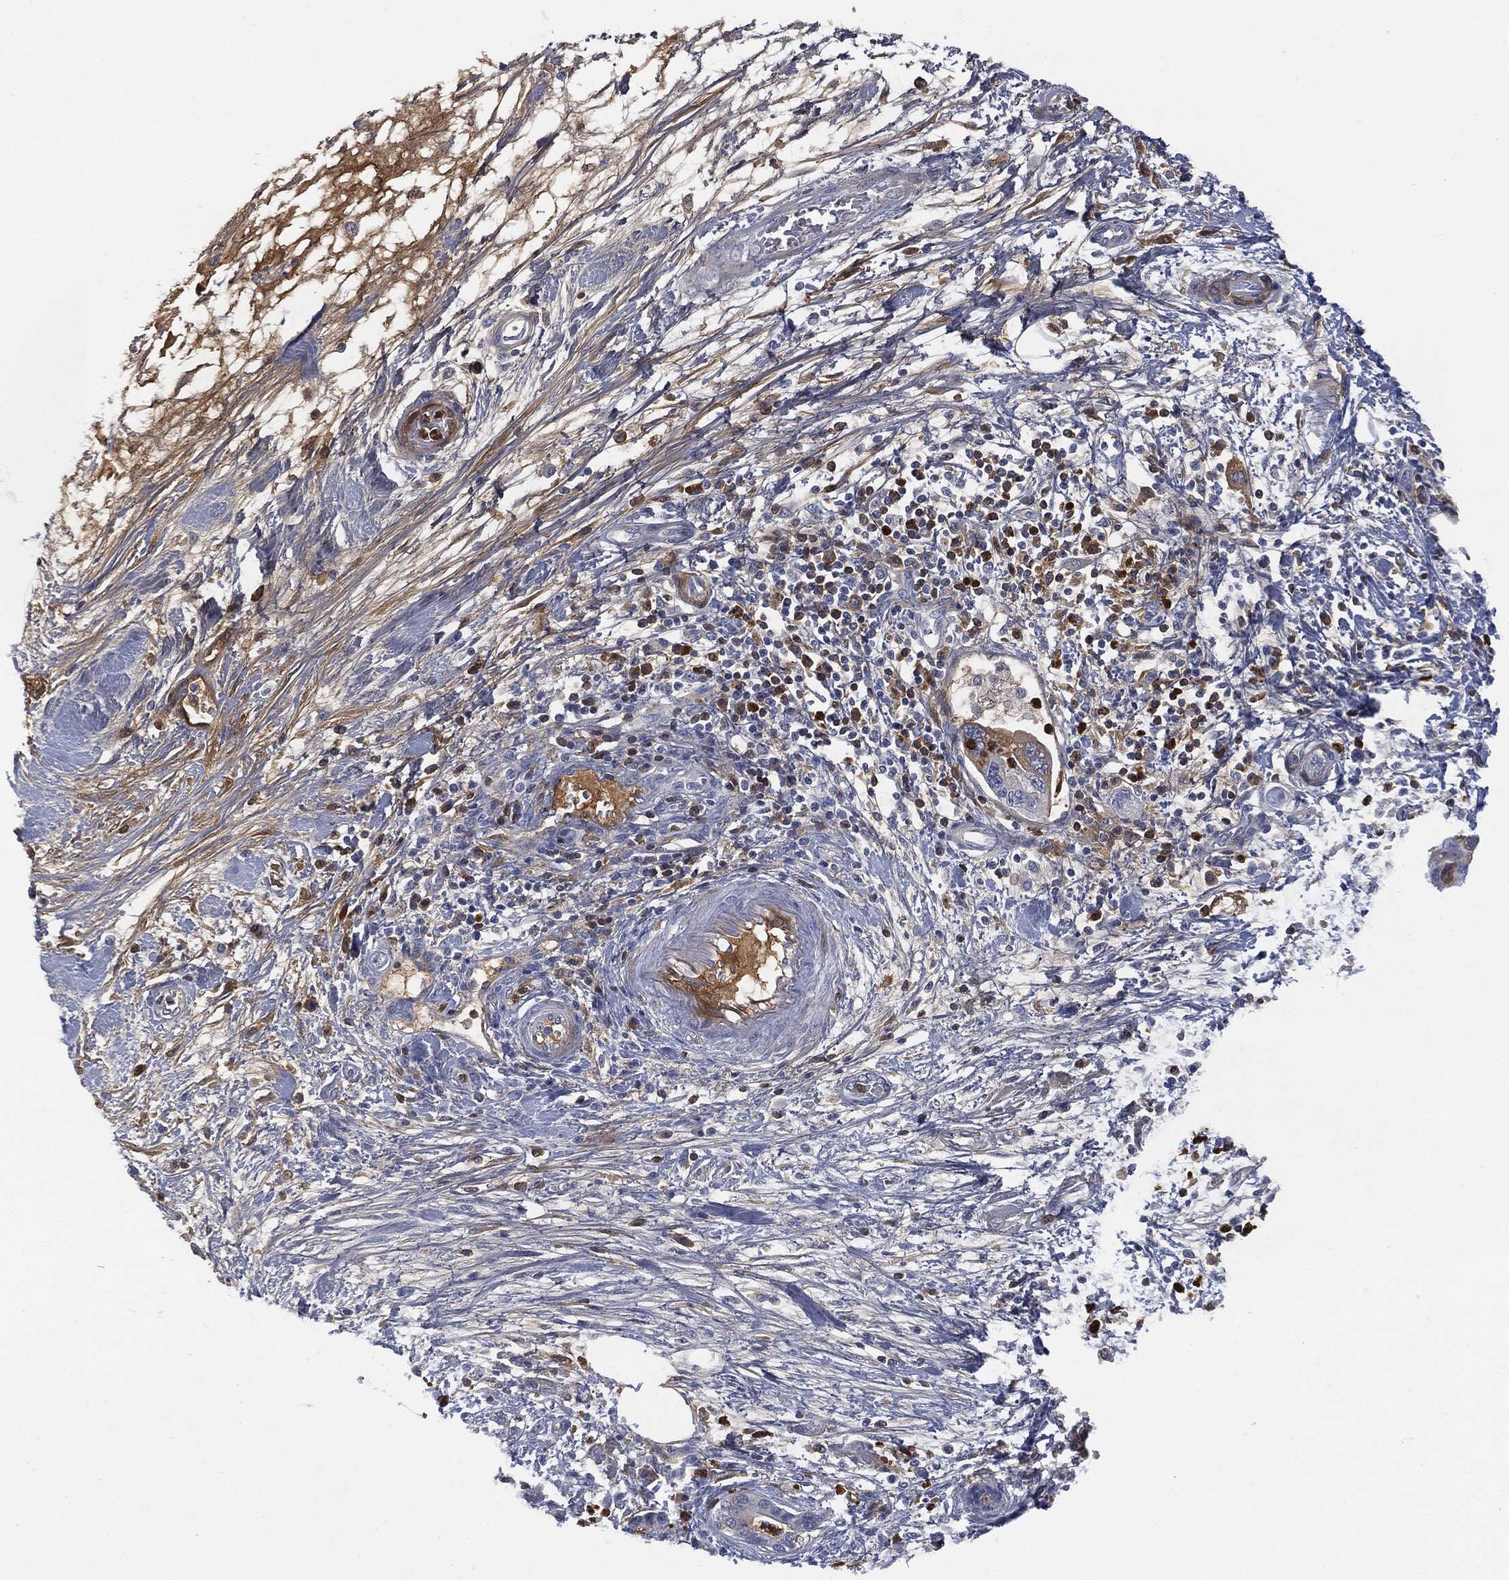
{"staining": {"intensity": "weak", "quantity": "<25%", "location": "cytoplasmic/membranous"}, "tissue": "pancreatic cancer", "cell_type": "Tumor cells", "image_type": "cancer", "snomed": [{"axis": "morphology", "description": "Adenocarcinoma, NOS"}, {"axis": "topography", "description": "Pancreas"}], "caption": "The immunohistochemistry micrograph has no significant staining in tumor cells of adenocarcinoma (pancreatic) tissue.", "gene": "BTK", "patient": {"sex": "female", "age": 73}}